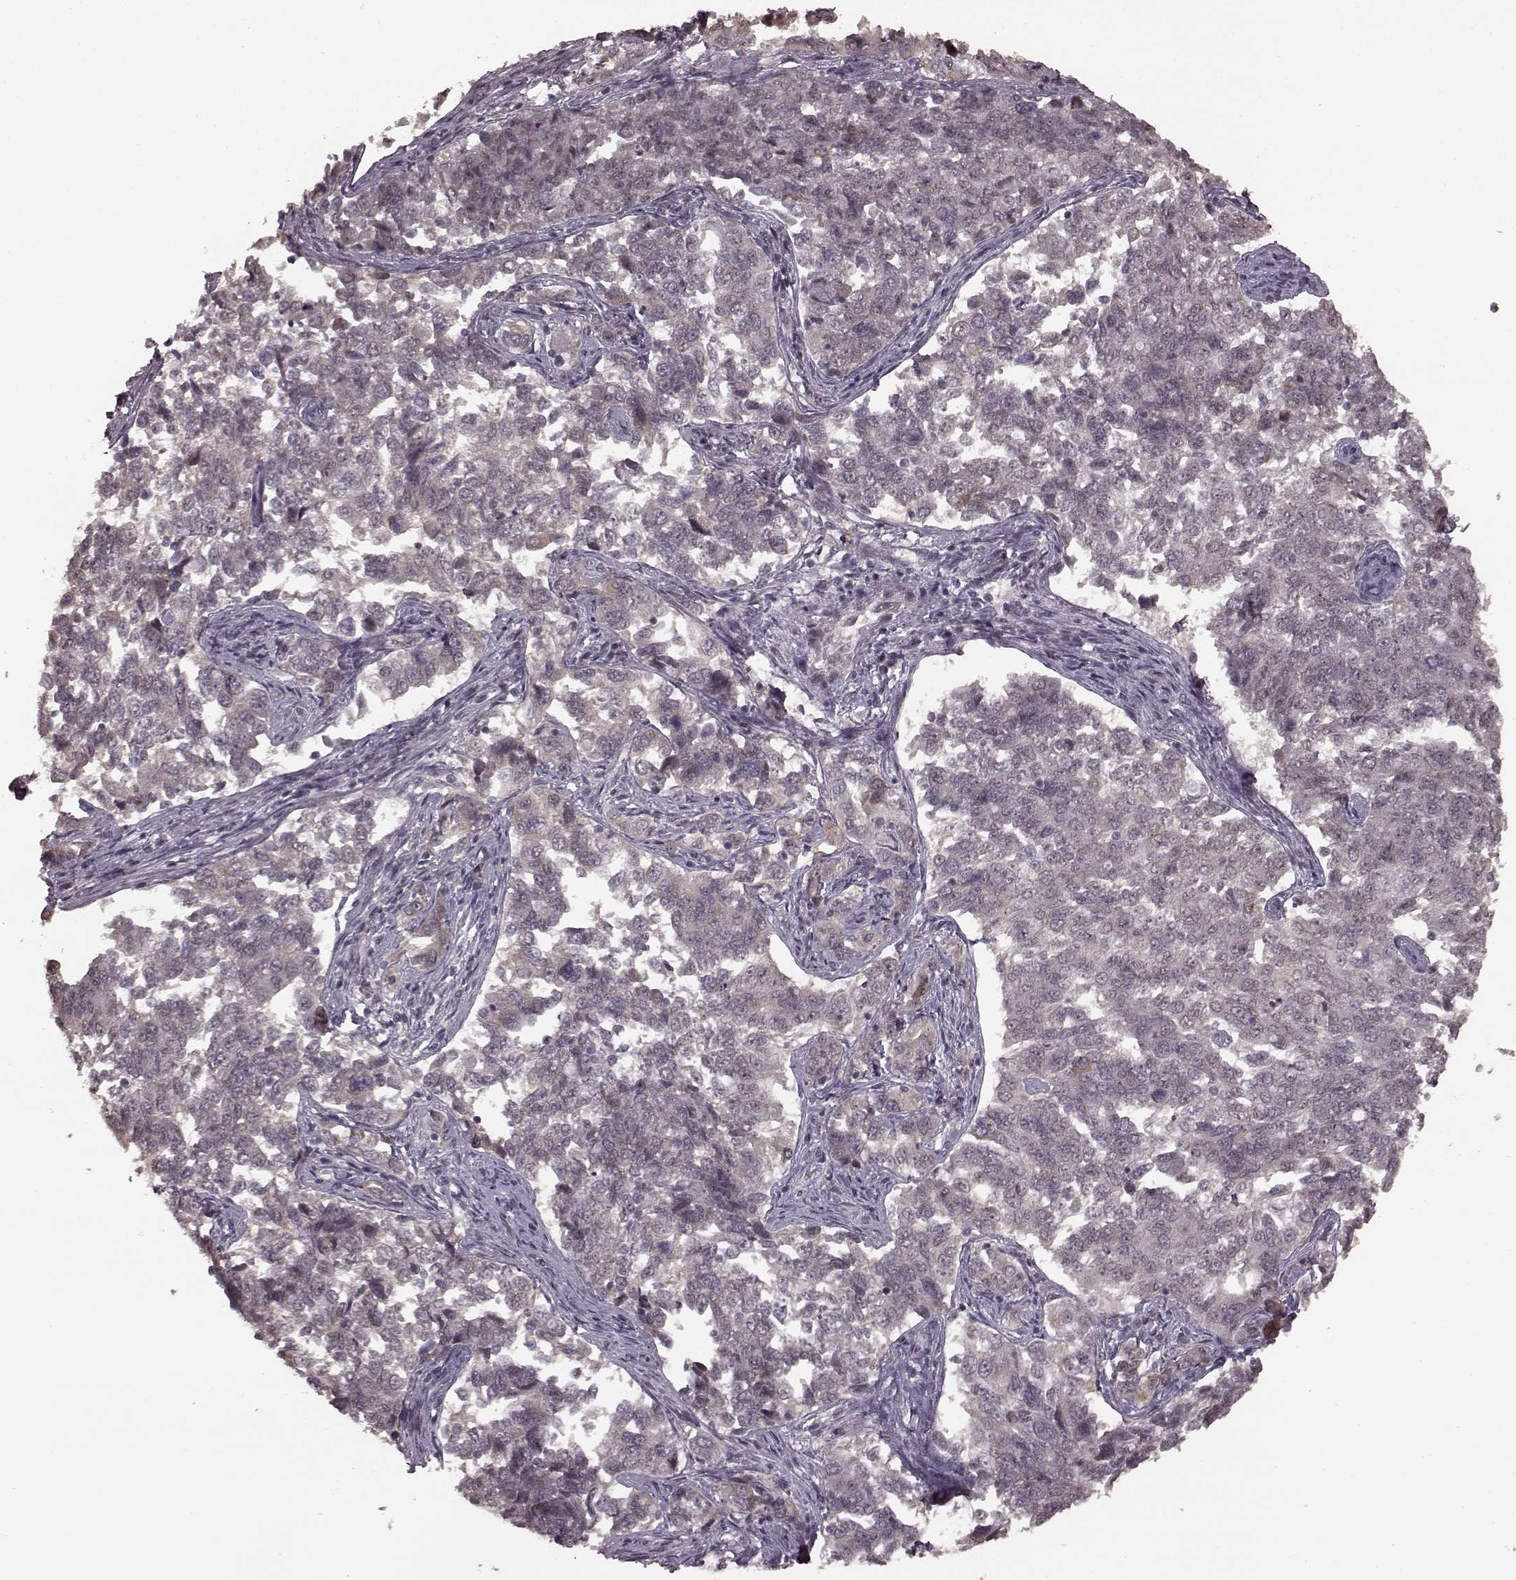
{"staining": {"intensity": "weak", "quantity": "<25%", "location": "cytoplasmic/membranous"}, "tissue": "endometrial cancer", "cell_type": "Tumor cells", "image_type": "cancer", "snomed": [{"axis": "morphology", "description": "Adenocarcinoma, NOS"}, {"axis": "topography", "description": "Endometrium"}], "caption": "Tumor cells show no significant protein positivity in endometrial adenocarcinoma.", "gene": "PLCB4", "patient": {"sex": "female", "age": 43}}